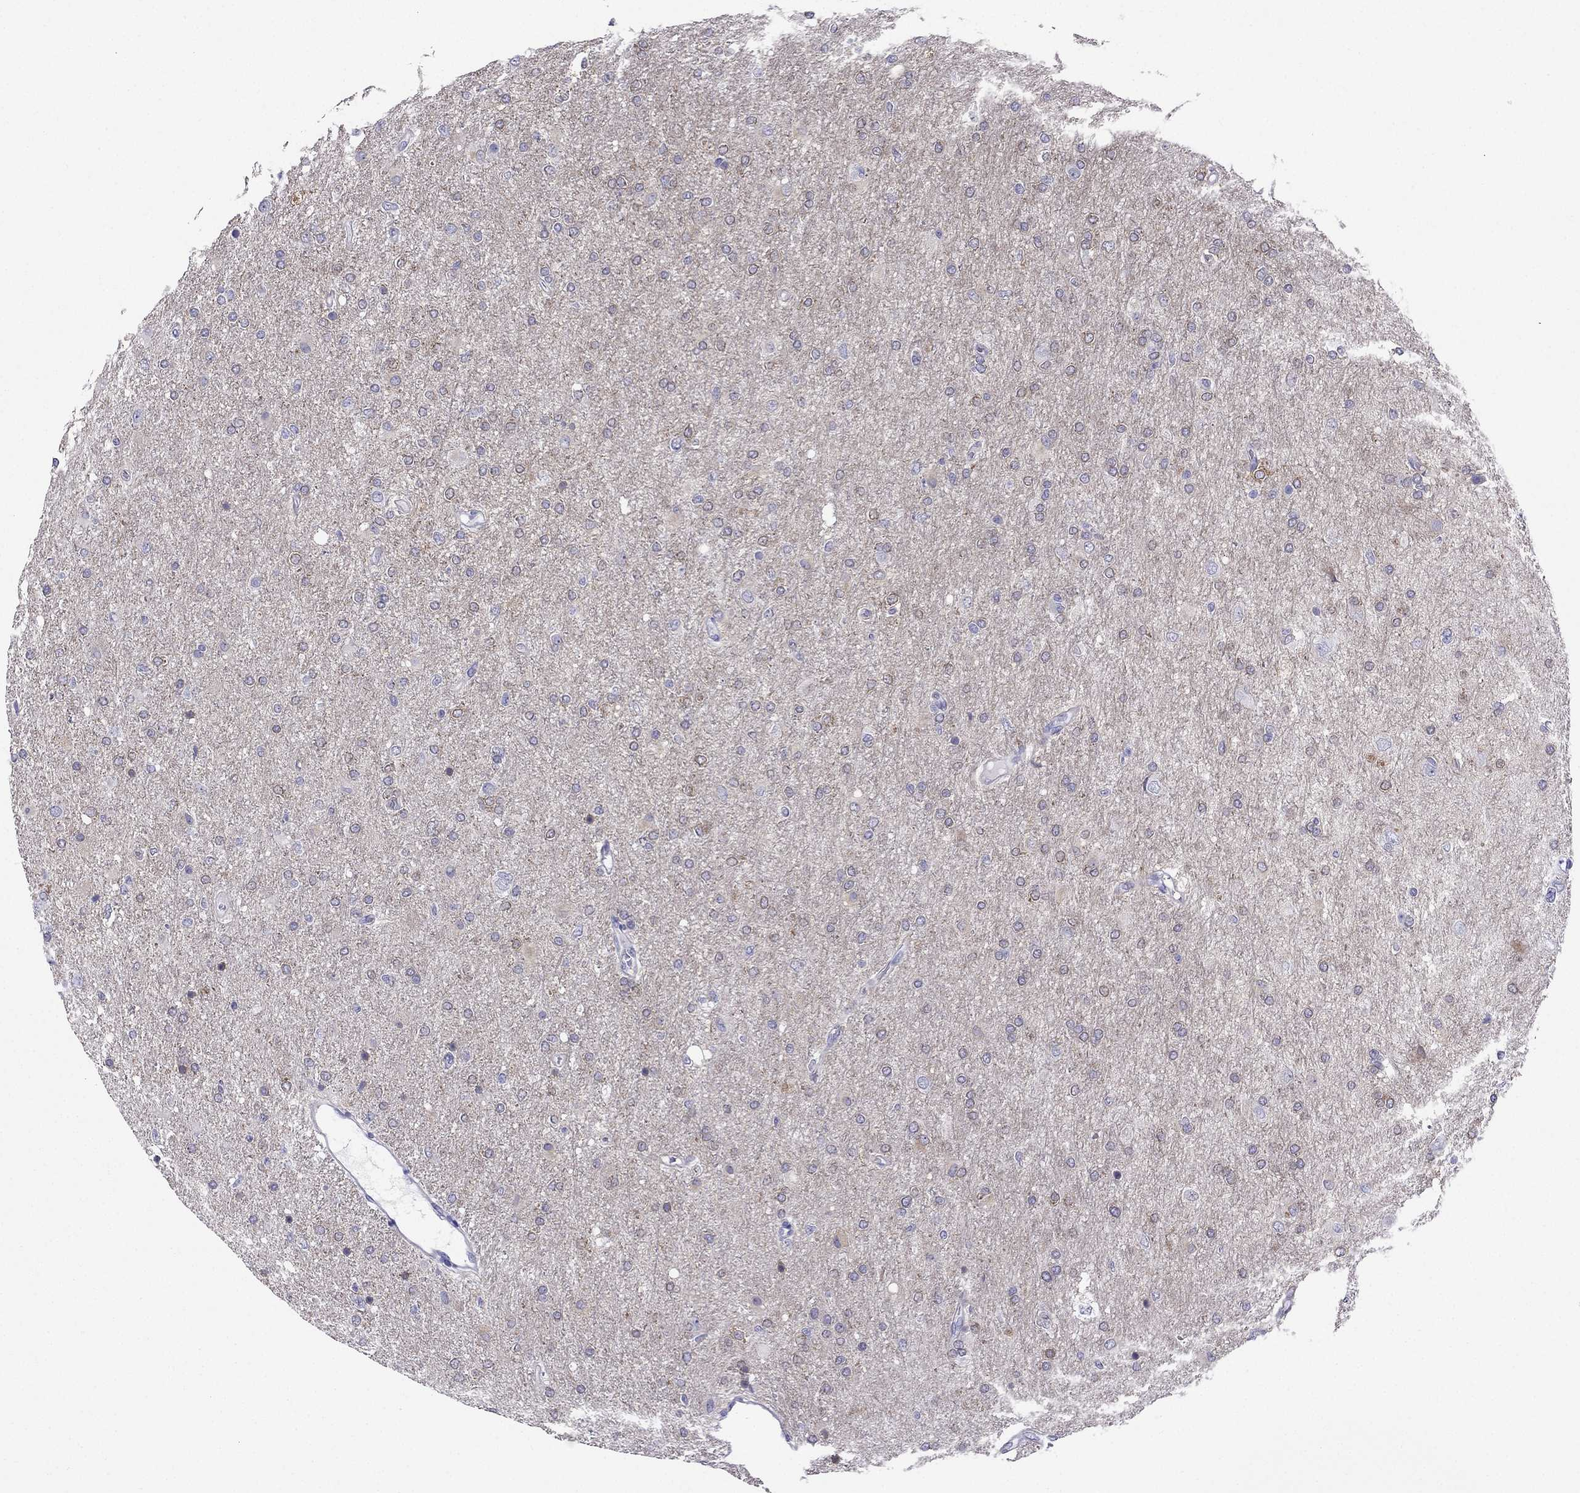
{"staining": {"intensity": "negative", "quantity": "none", "location": "none"}, "tissue": "glioma", "cell_type": "Tumor cells", "image_type": "cancer", "snomed": [{"axis": "morphology", "description": "Glioma, malignant, High grade"}, {"axis": "topography", "description": "Cerebral cortex"}], "caption": "Immunohistochemistry (IHC) of human glioma shows no positivity in tumor cells.", "gene": "KCNJ10", "patient": {"sex": "male", "age": 70}}